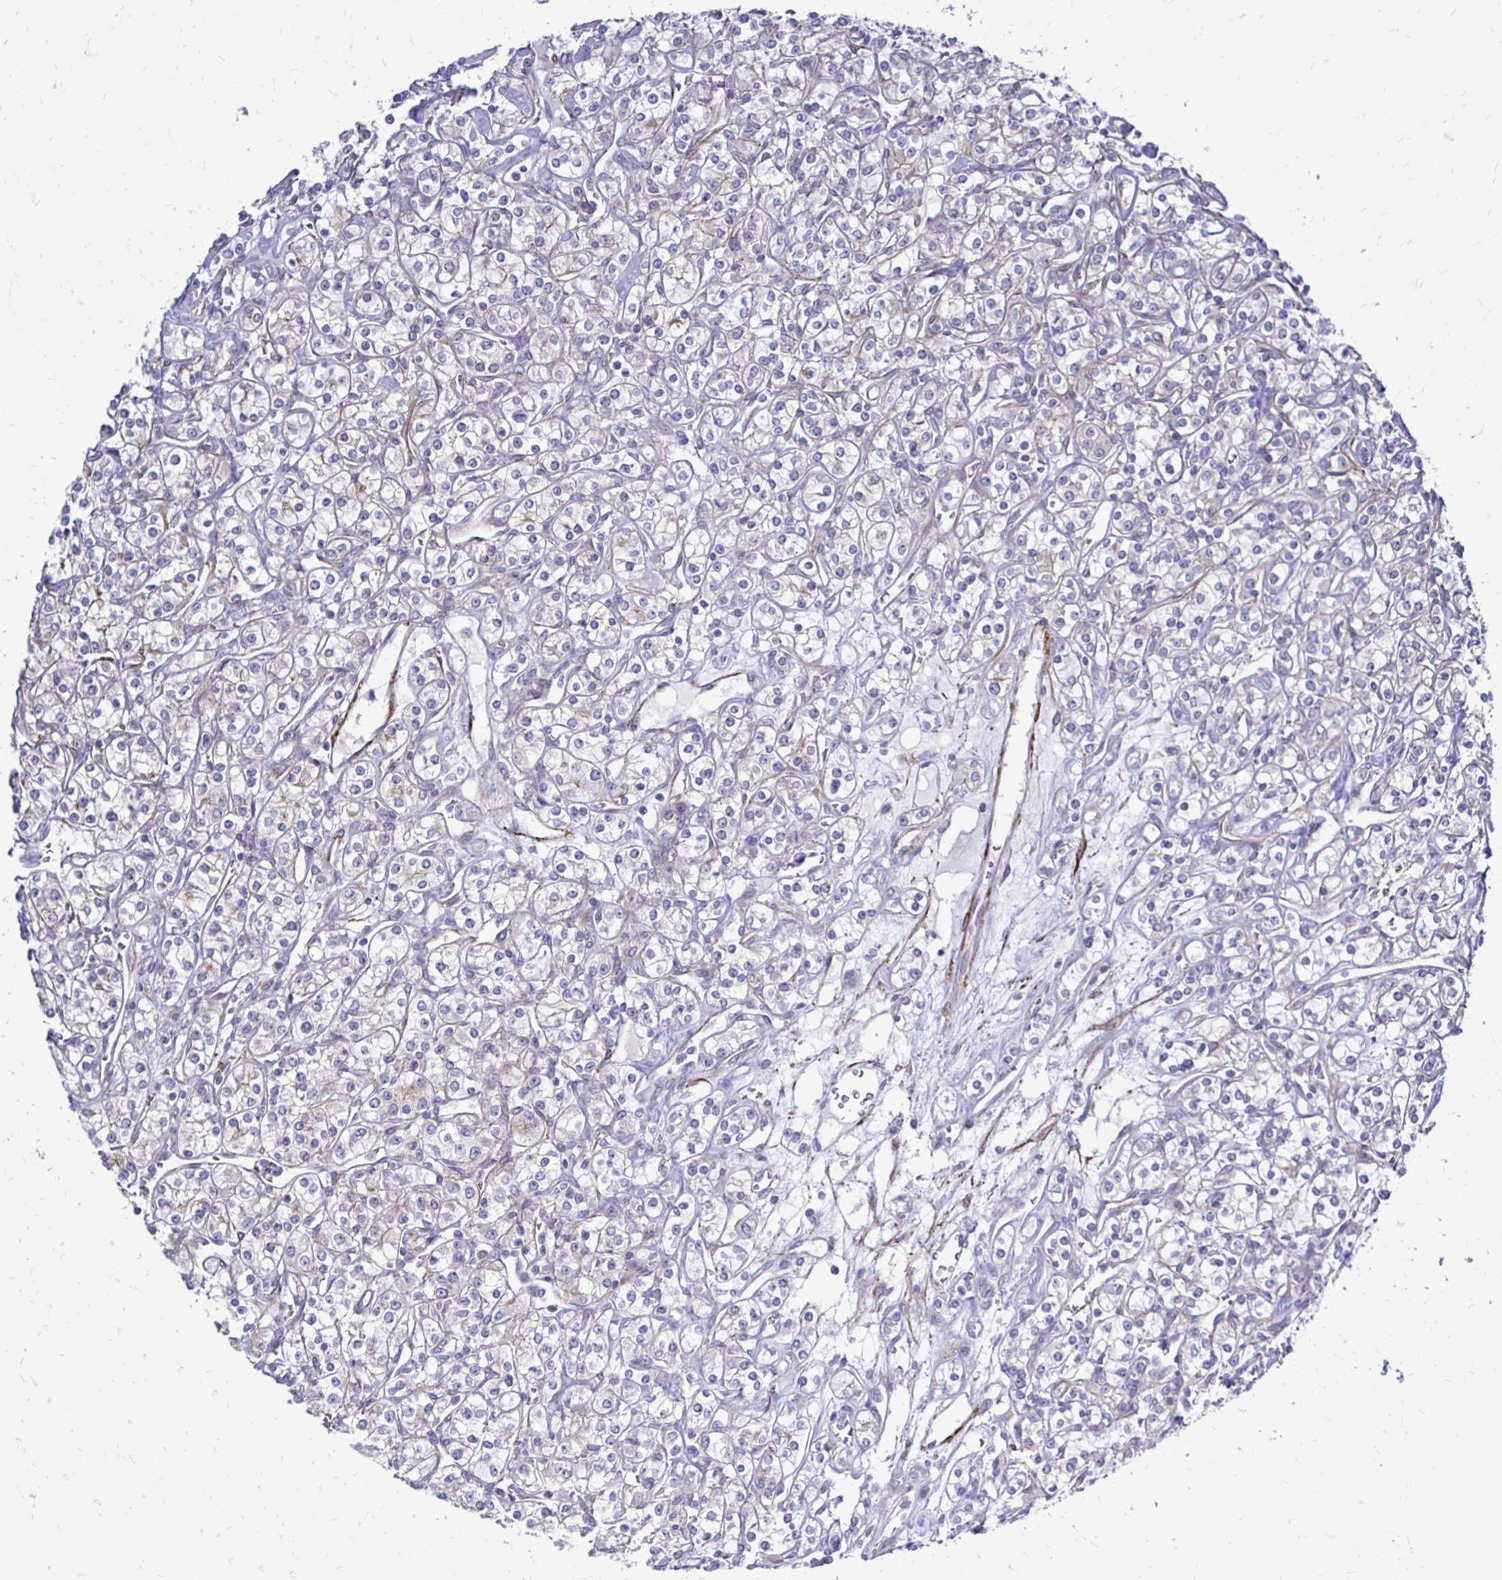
{"staining": {"intensity": "weak", "quantity": "<25%", "location": "cytoplasmic/membranous"}, "tissue": "renal cancer", "cell_type": "Tumor cells", "image_type": "cancer", "snomed": [{"axis": "morphology", "description": "Adenocarcinoma, NOS"}, {"axis": "topography", "description": "Kidney"}], "caption": "Renal adenocarcinoma was stained to show a protein in brown. There is no significant staining in tumor cells.", "gene": "CTPS1", "patient": {"sex": "male", "age": 77}}